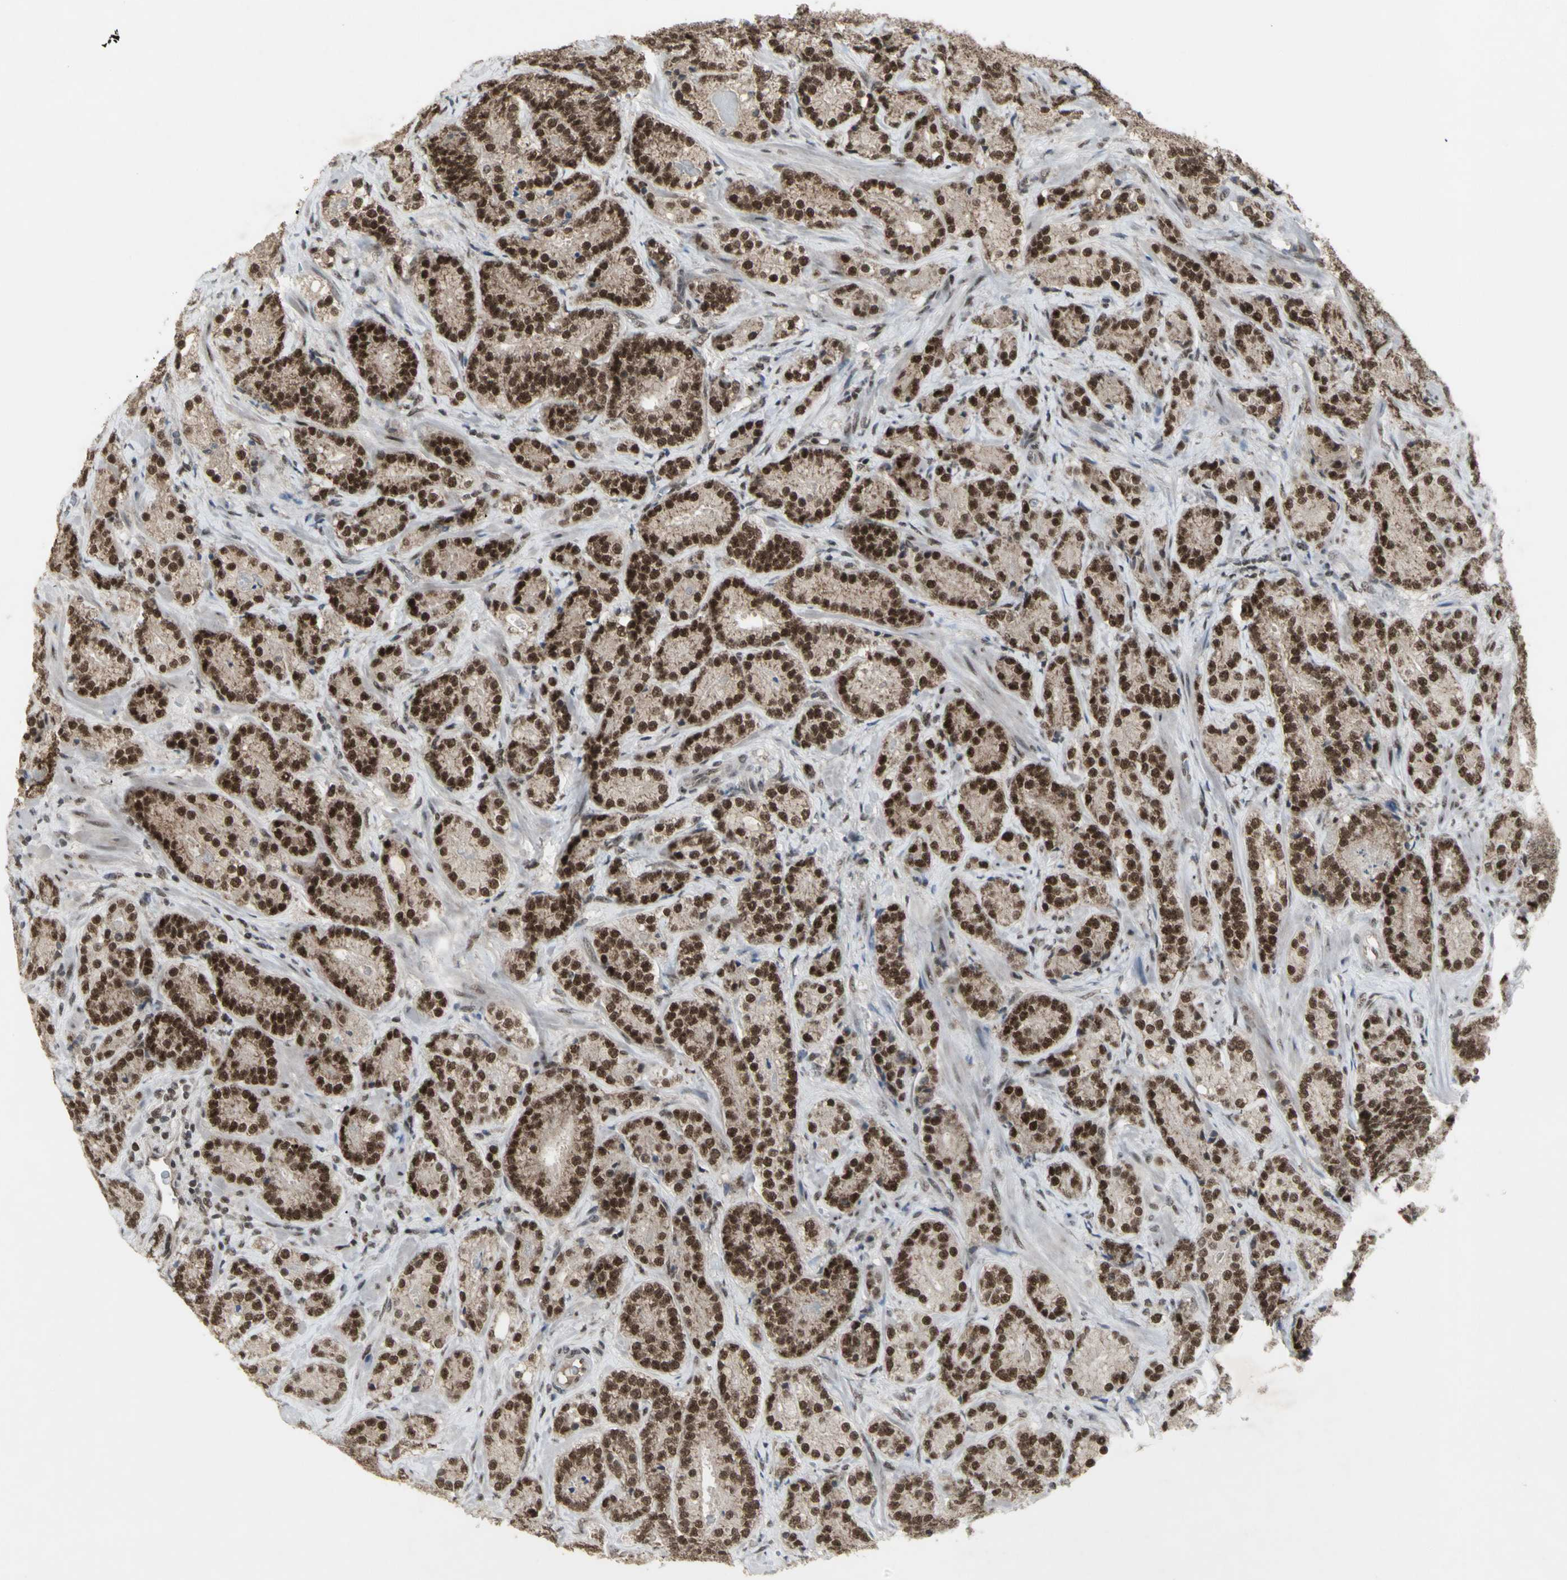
{"staining": {"intensity": "moderate", "quantity": ">75%", "location": "nuclear"}, "tissue": "prostate cancer", "cell_type": "Tumor cells", "image_type": "cancer", "snomed": [{"axis": "morphology", "description": "Adenocarcinoma, High grade"}, {"axis": "topography", "description": "Prostate"}], "caption": "This is a photomicrograph of immunohistochemistry staining of prostate adenocarcinoma (high-grade), which shows moderate positivity in the nuclear of tumor cells.", "gene": "CCNT1", "patient": {"sex": "male", "age": 61}}